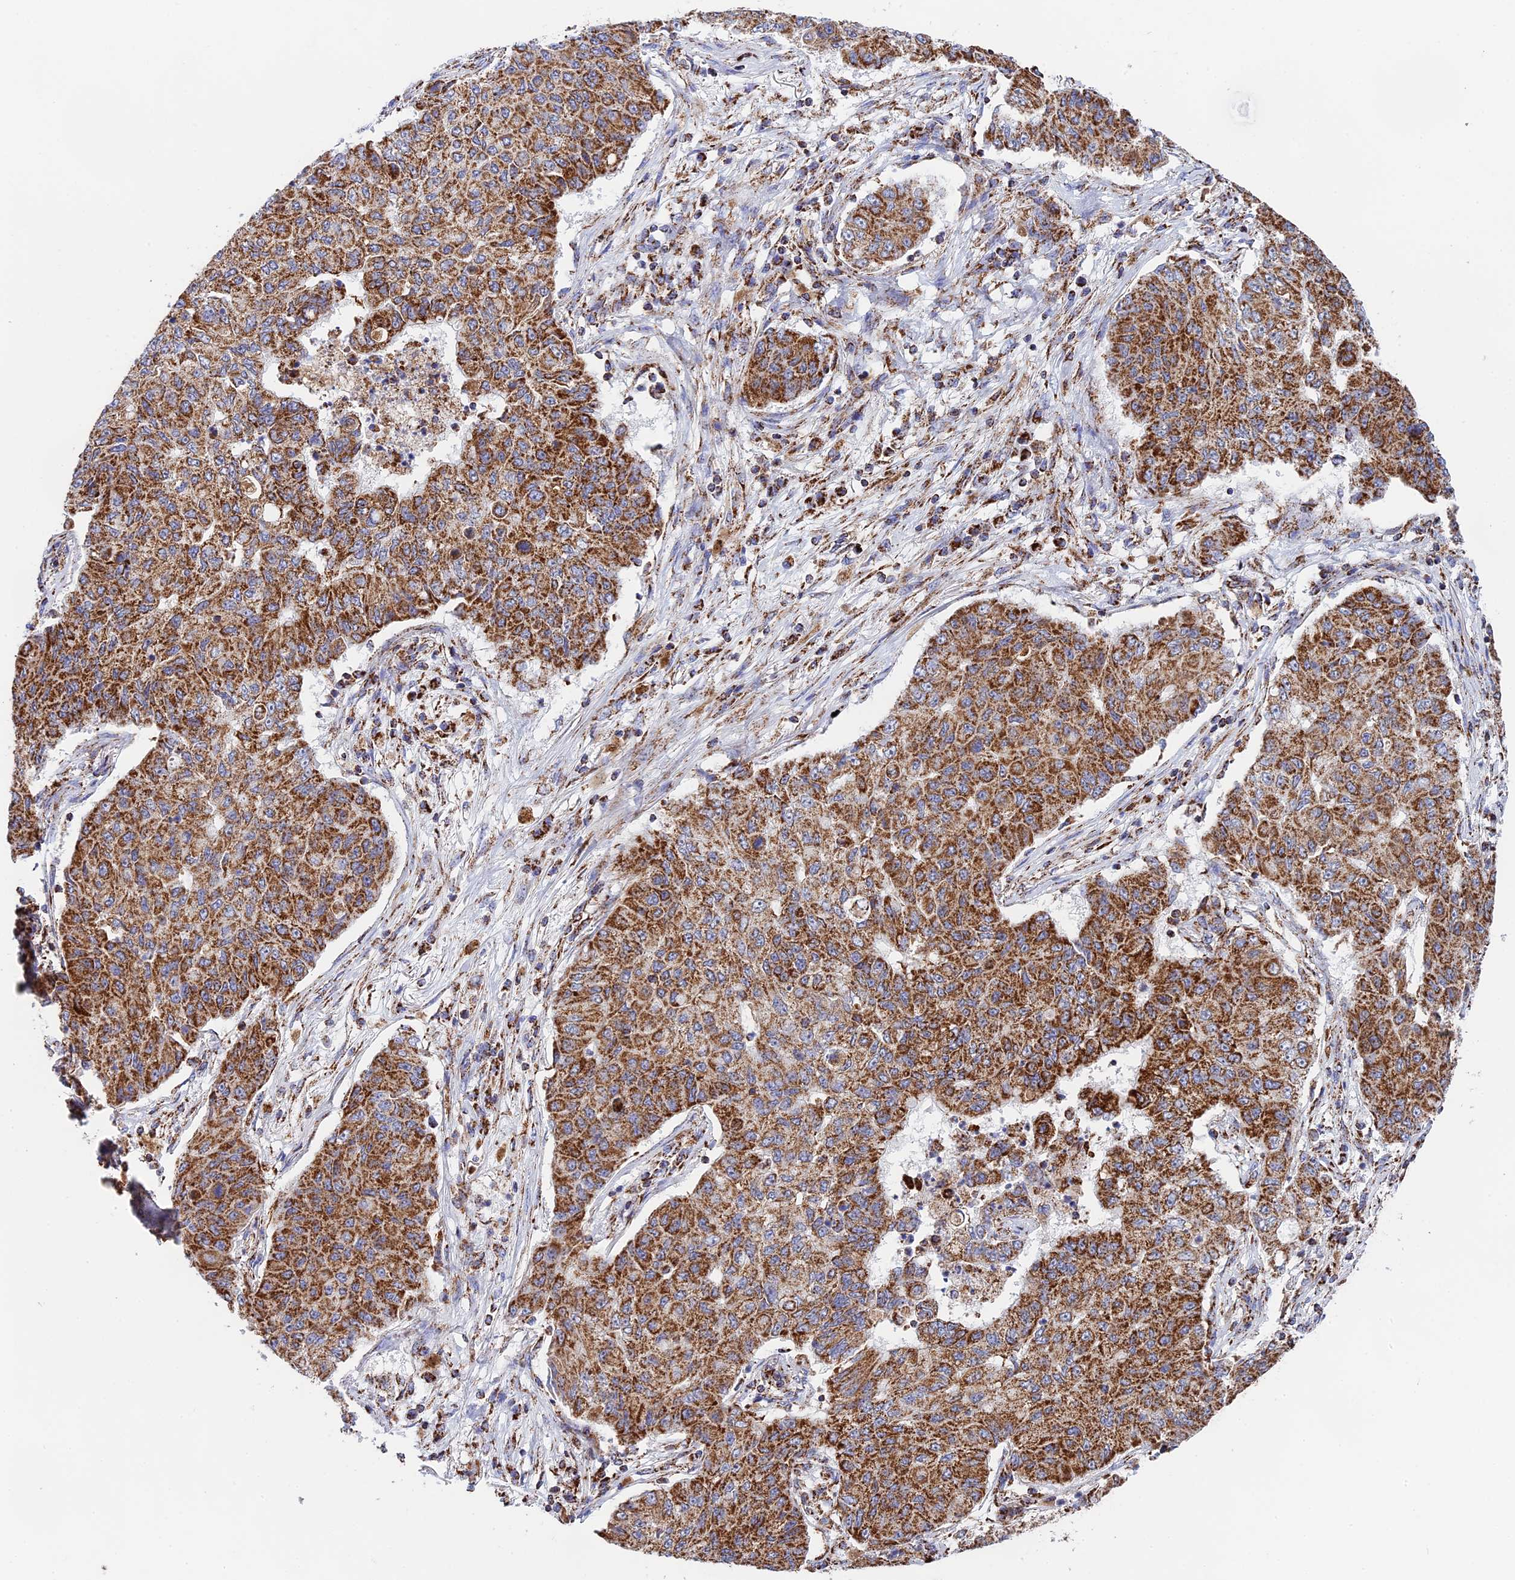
{"staining": {"intensity": "moderate", "quantity": ">75%", "location": "cytoplasmic/membranous"}, "tissue": "lung cancer", "cell_type": "Tumor cells", "image_type": "cancer", "snomed": [{"axis": "morphology", "description": "Squamous cell carcinoma, NOS"}, {"axis": "topography", "description": "Lung"}], "caption": "Protein positivity by immunohistochemistry (IHC) reveals moderate cytoplasmic/membranous staining in about >75% of tumor cells in lung cancer.", "gene": "NDUFA5", "patient": {"sex": "male", "age": 74}}